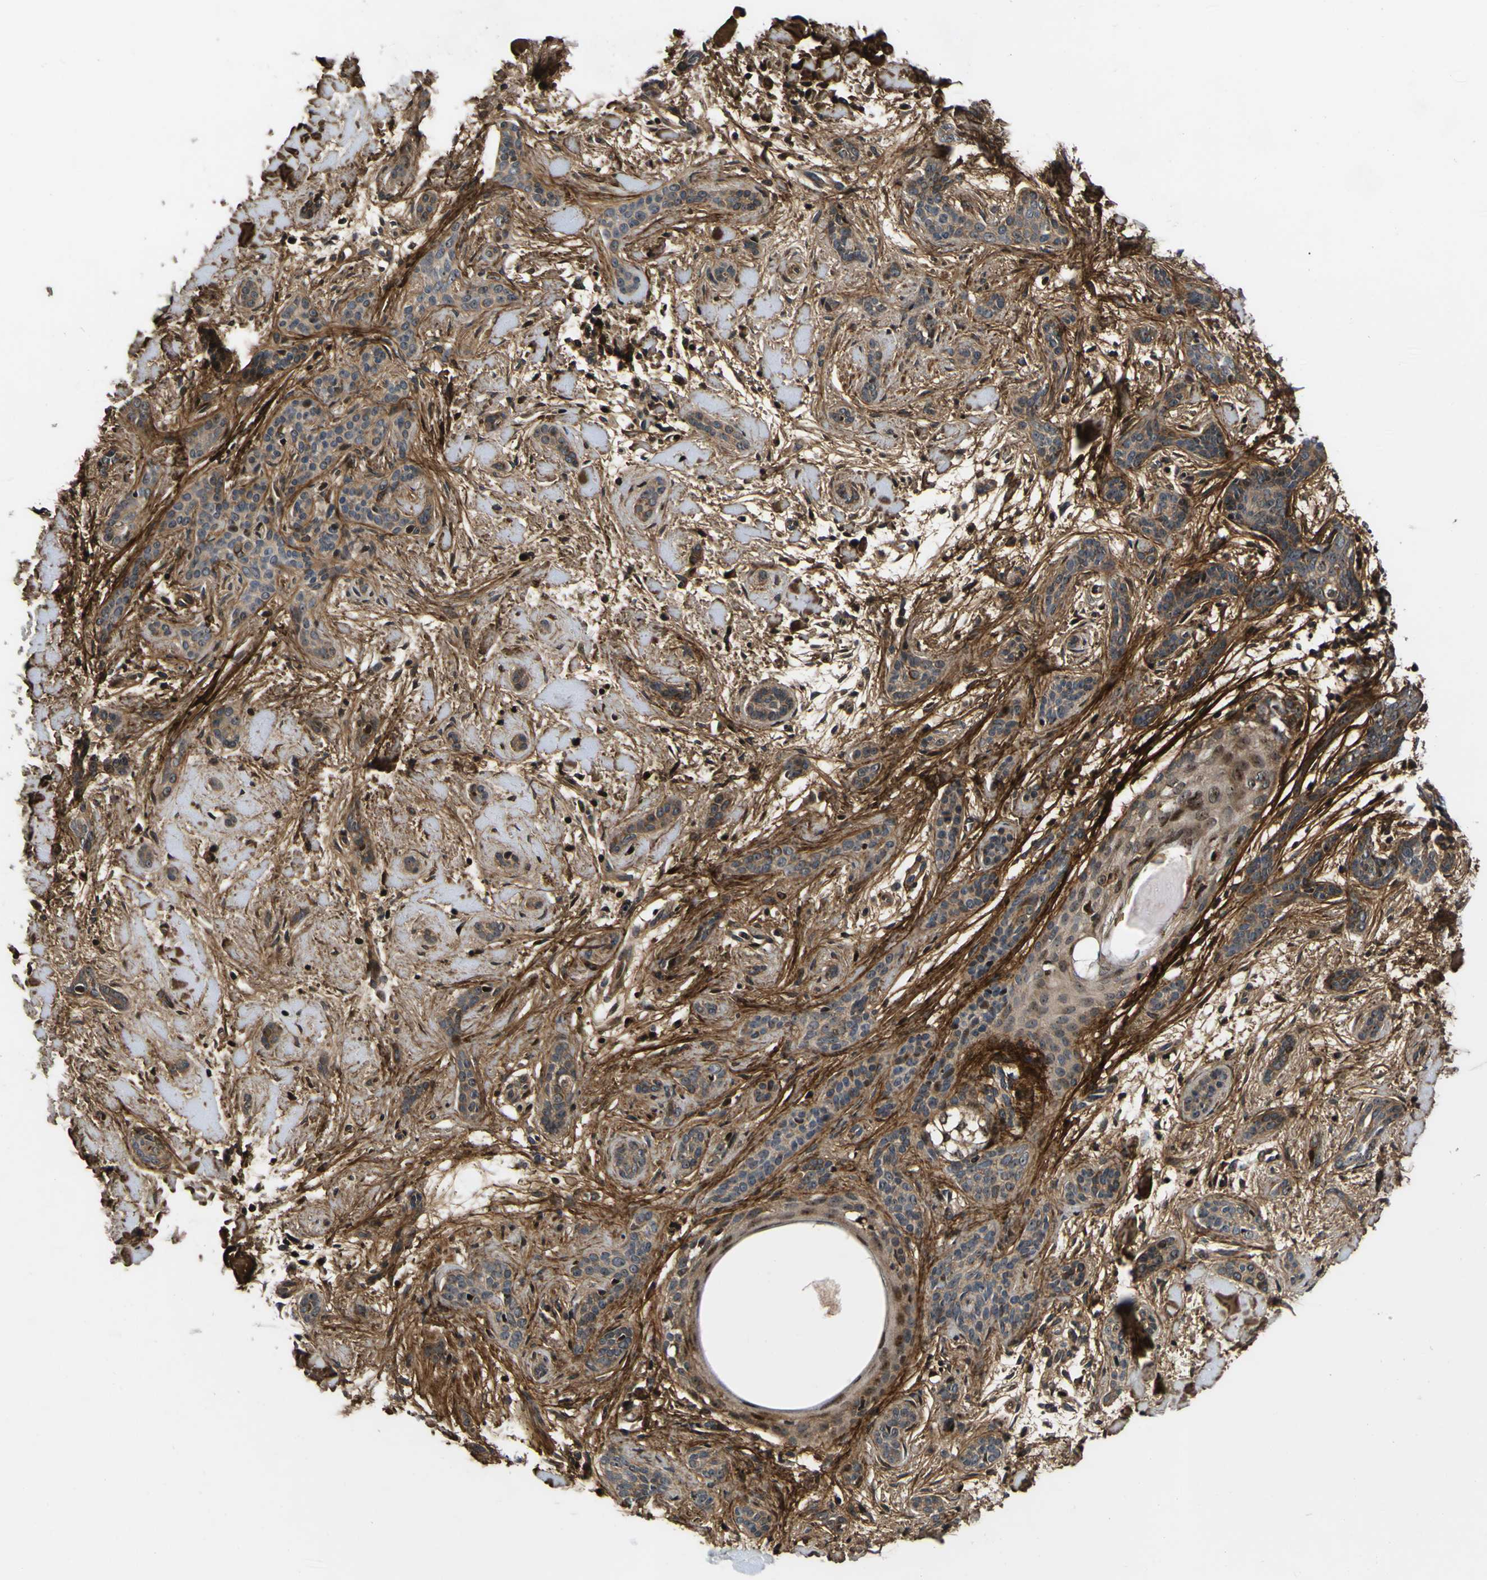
{"staining": {"intensity": "moderate", "quantity": ">75%", "location": "cytoplasmic/membranous"}, "tissue": "skin cancer", "cell_type": "Tumor cells", "image_type": "cancer", "snomed": [{"axis": "morphology", "description": "Basal cell carcinoma"}, {"axis": "morphology", "description": "Adnexal tumor, benign"}, {"axis": "topography", "description": "Skin"}], "caption": "This histopathology image exhibits immunohistochemistry (IHC) staining of skin cancer, with medium moderate cytoplasmic/membranous expression in approximately >75% of tumor cells.", "gene": "LRP4", "patient": {"sex": "female", "age": 42}}